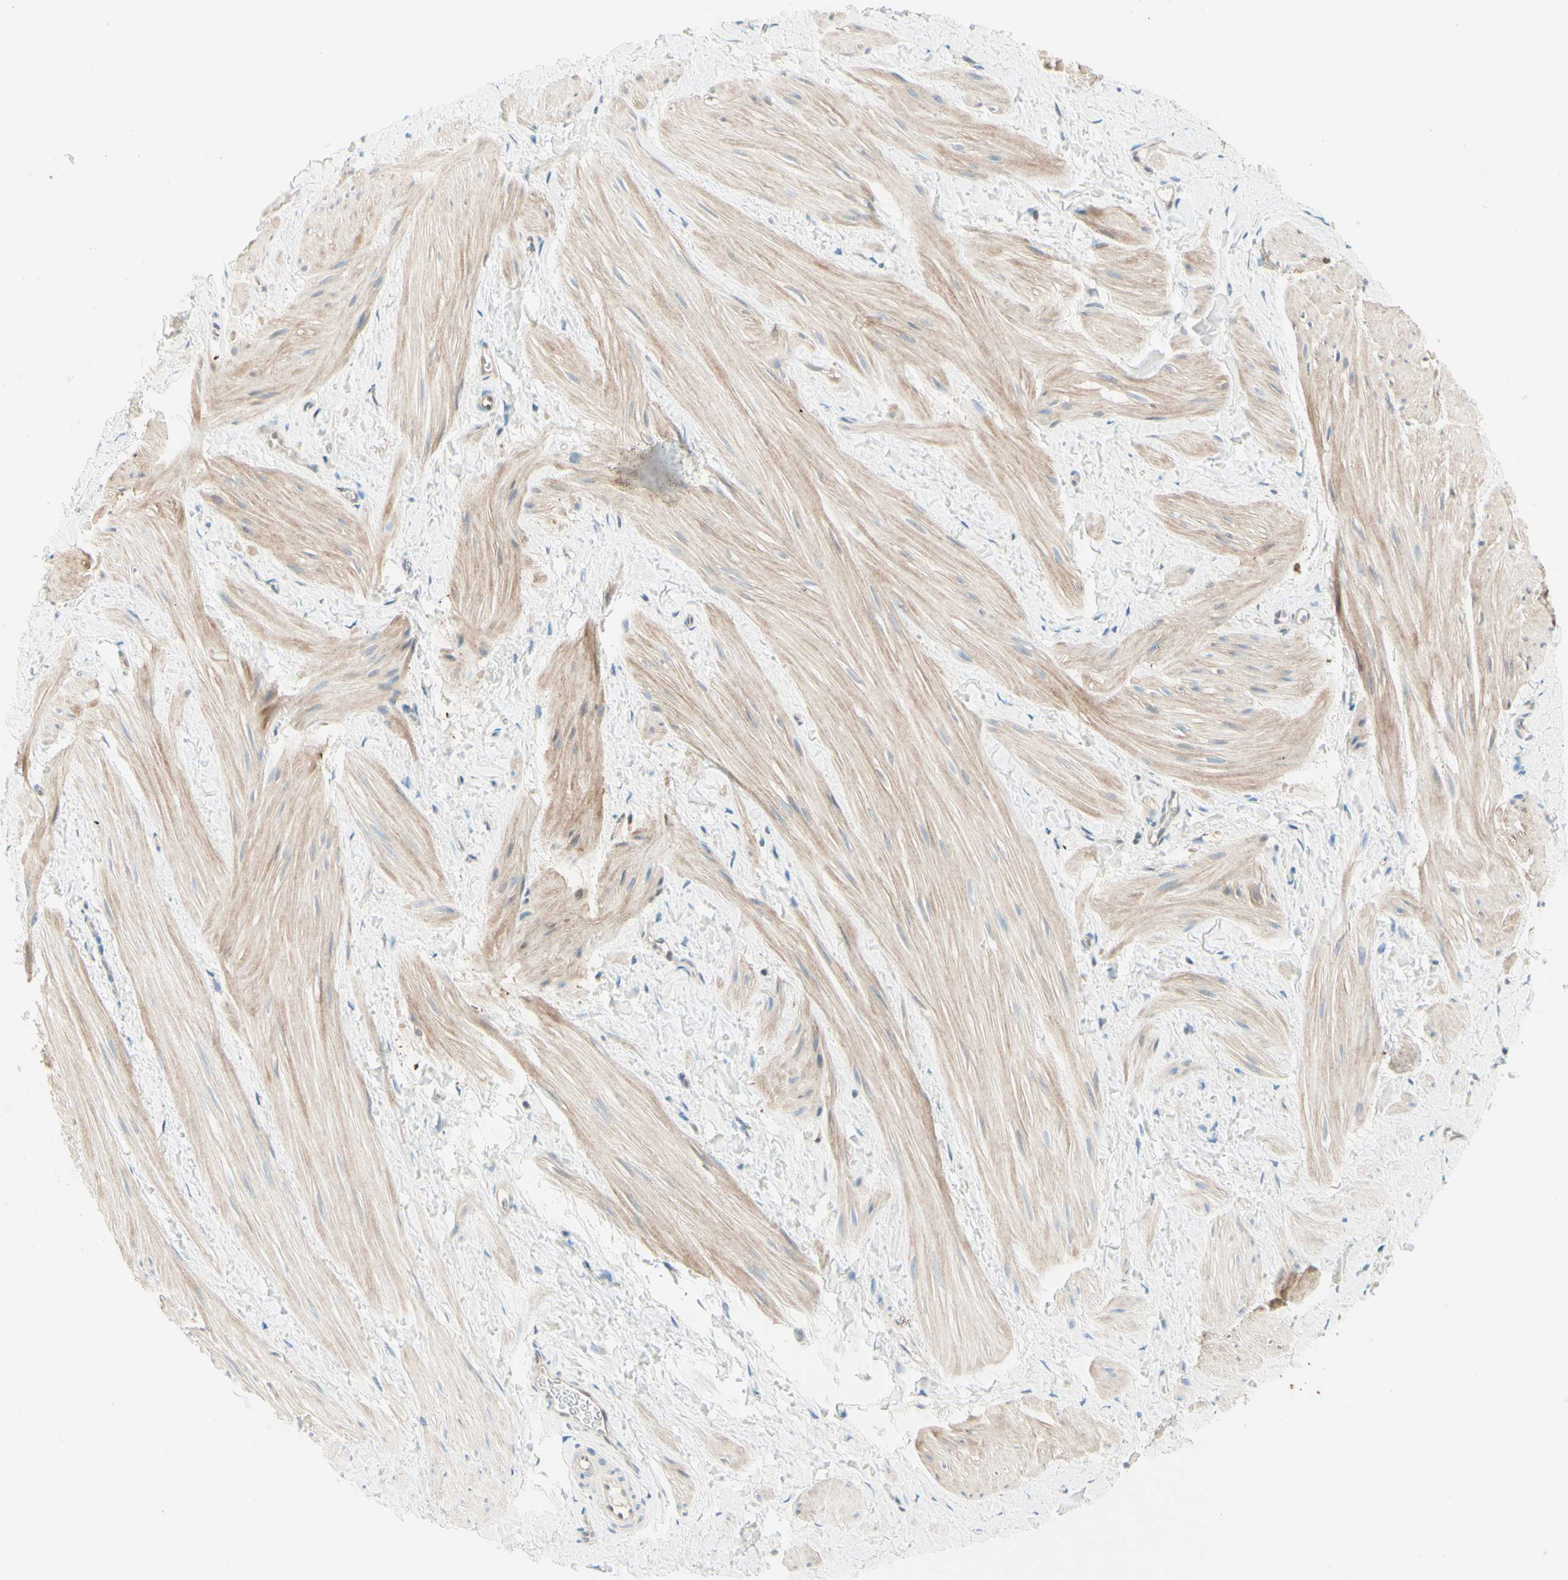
{"staining": {"intensity": "weak", "quantity": ">75%", "location": "cytoplasmic/membranous"}, "tissue": "smooth muscle", "cell_type": "Smooth muscle cells", "image_type": "normal", "snomed": [{"axis": "morphology", "description": "Normal tissue, NOS"}, {"axis": "topography", "description": "Smooth muscle"}], "caption": "Protein analysis of benign smooth muscle displays weak cytoplasmic/membranous expression in about >75% of smooth muscle cells.", "gene": "UPK3B", "patient": {"sex": "male", "age": 16}}